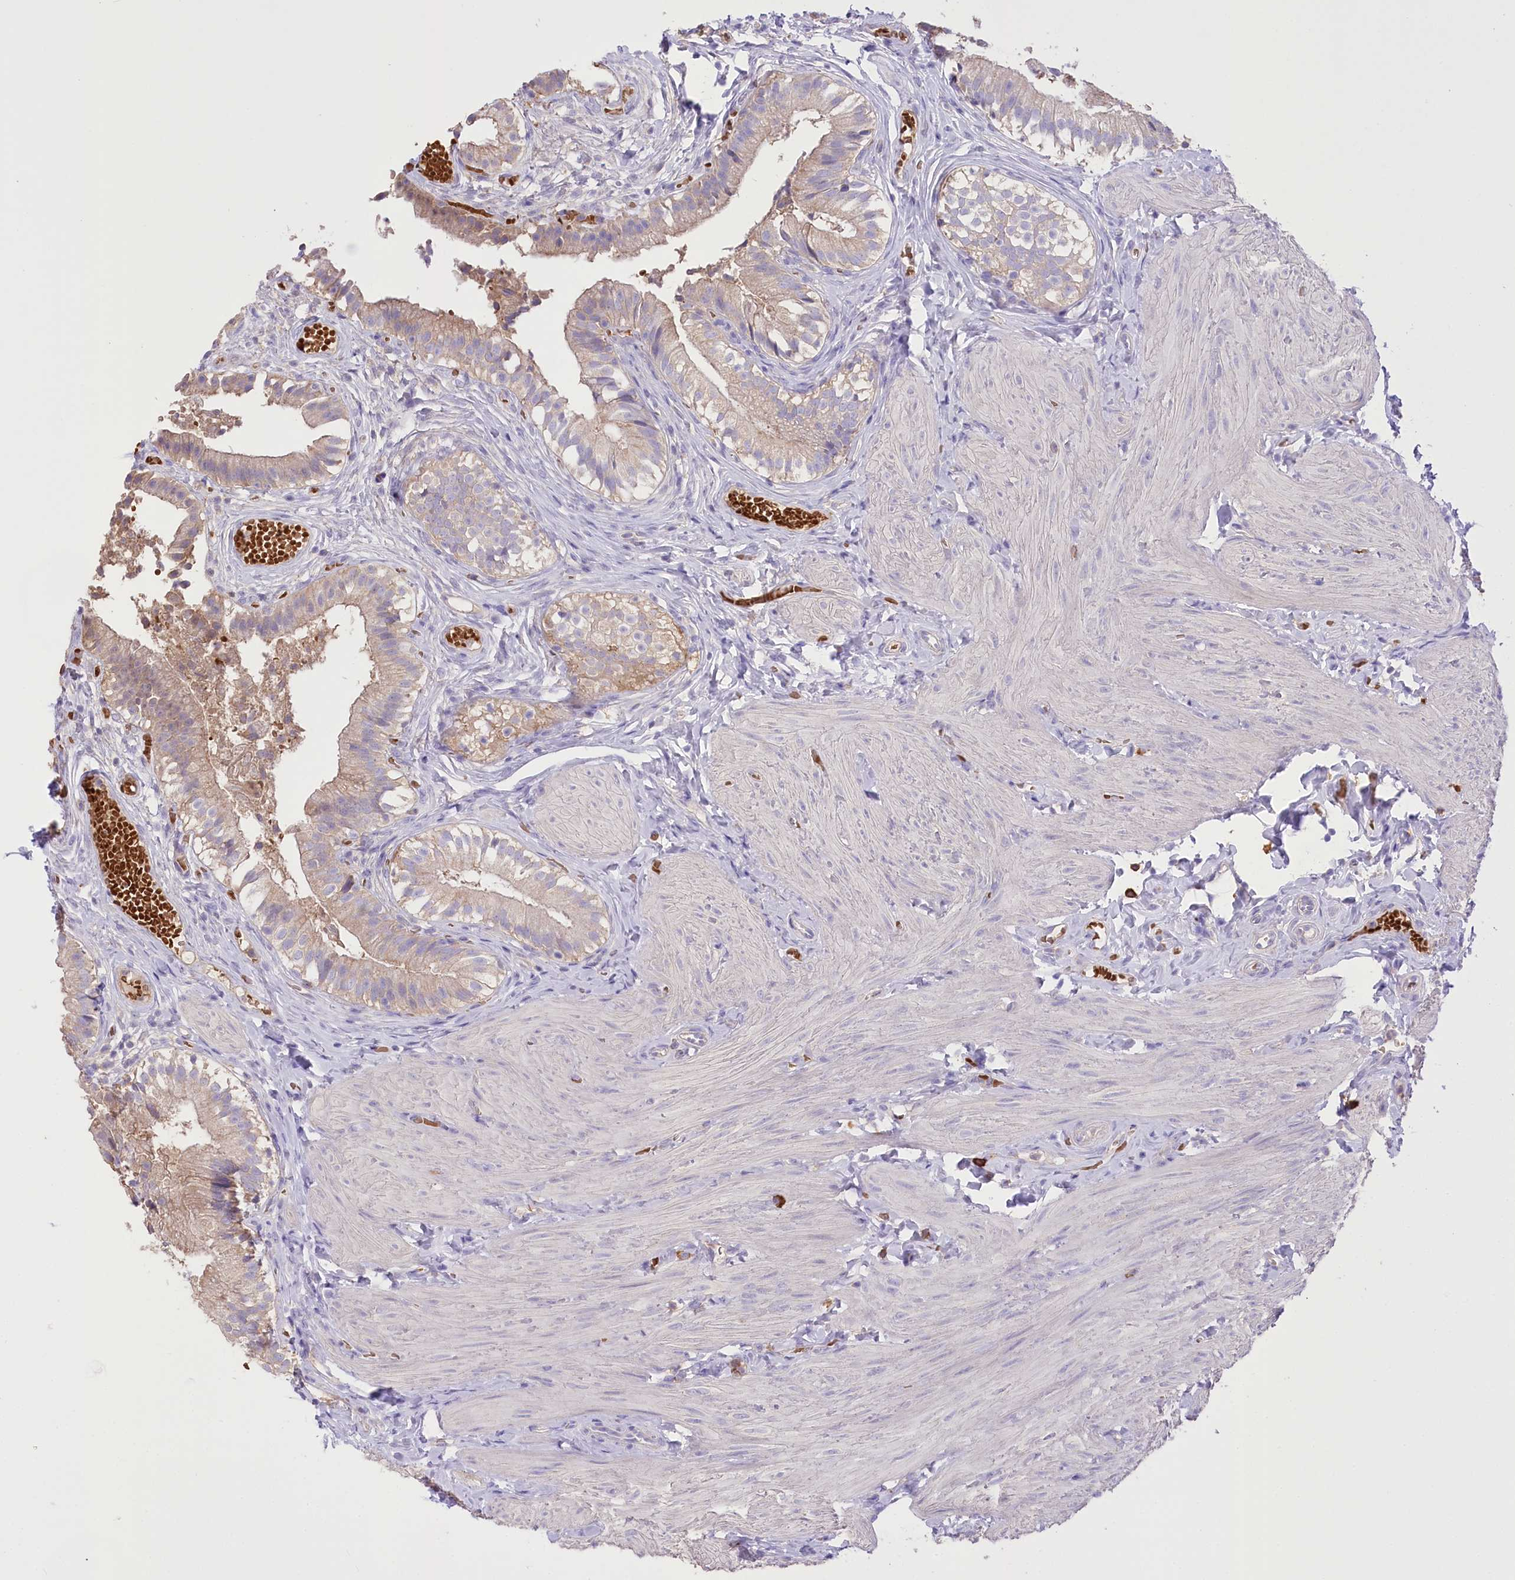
{"staining": {"intensity": "moderate", "quantity": "25%-75%", "location": "cytoplasmic/membranous"}, "tissue": "gallbladder", "cell_type": "Glandular cells", "image_type": "normal", "snomed": [{"axis": "morphology", "description": "Normal tissue, NOS"}, {"axis": "topography", "description": "Gallbladder"}], "caption": "IHC of benign gallbladder exhibits medium levels of moderate cytoplasmic/membranous positivity in about 25%-75% of glandular cells.", "gene": "PRSS53", "patient": {"sex": "female", "age": 47}}